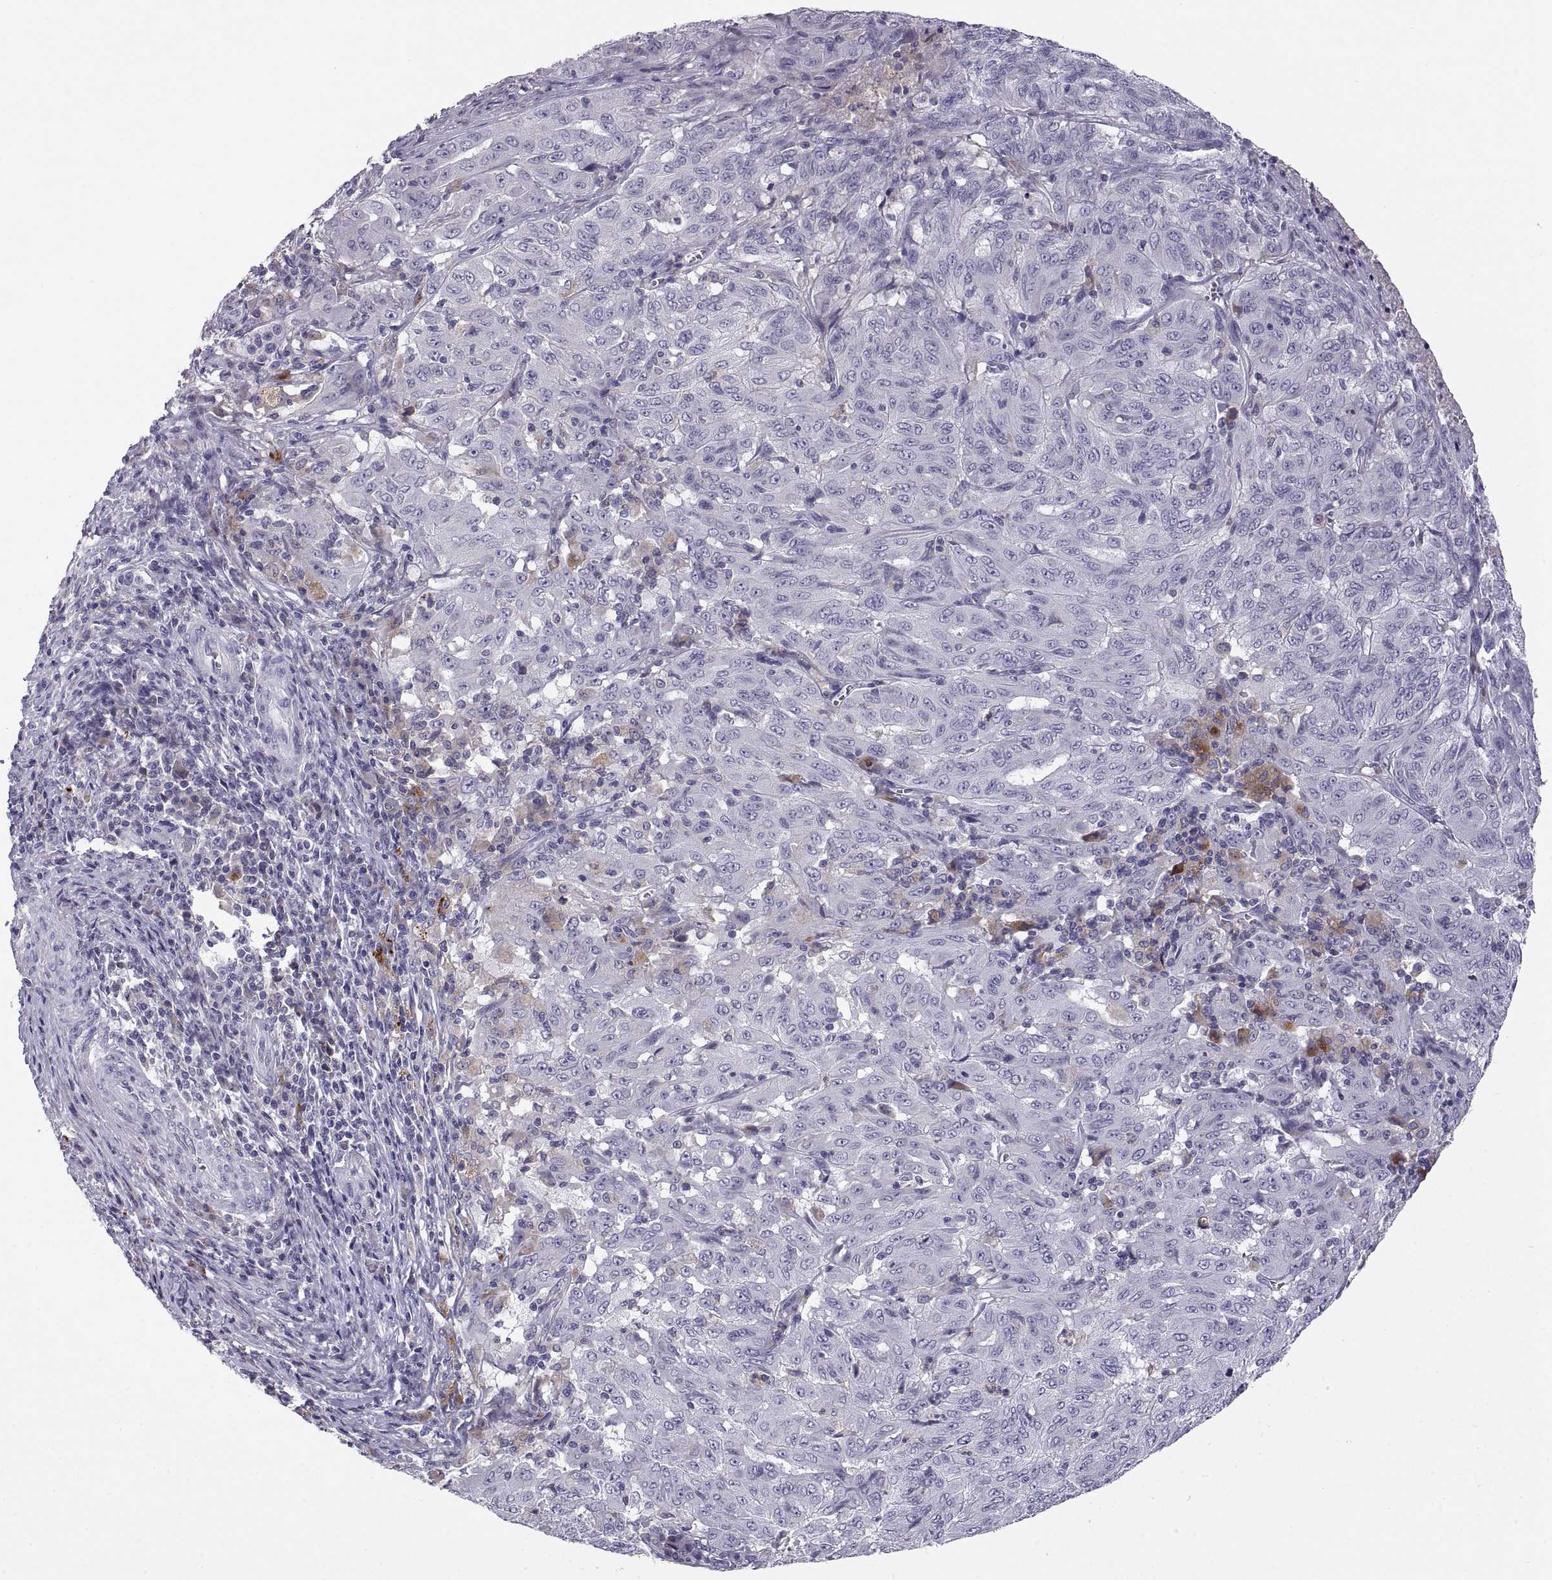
{"staining": {"intensity": "negative", "quantity": "none", "location": "none"}, "tissue": "pancreatic cancer", "cell_type": "Tumor cells", "image_type": "cancer", "snomed": [{"axis": "morphology", "description": "Adenocarcinoma, NOS"}, {"axis": "topography", "description": "Pancreas"}], "caption": "An immunohistochemistry image of adenocarcinoma (pancreatic) is shown. There is no staining in tumor cells of adenocarcinoma (pancreatic).", "gene": "RGS19", "patient": {"sex": "male", "age": 63}}